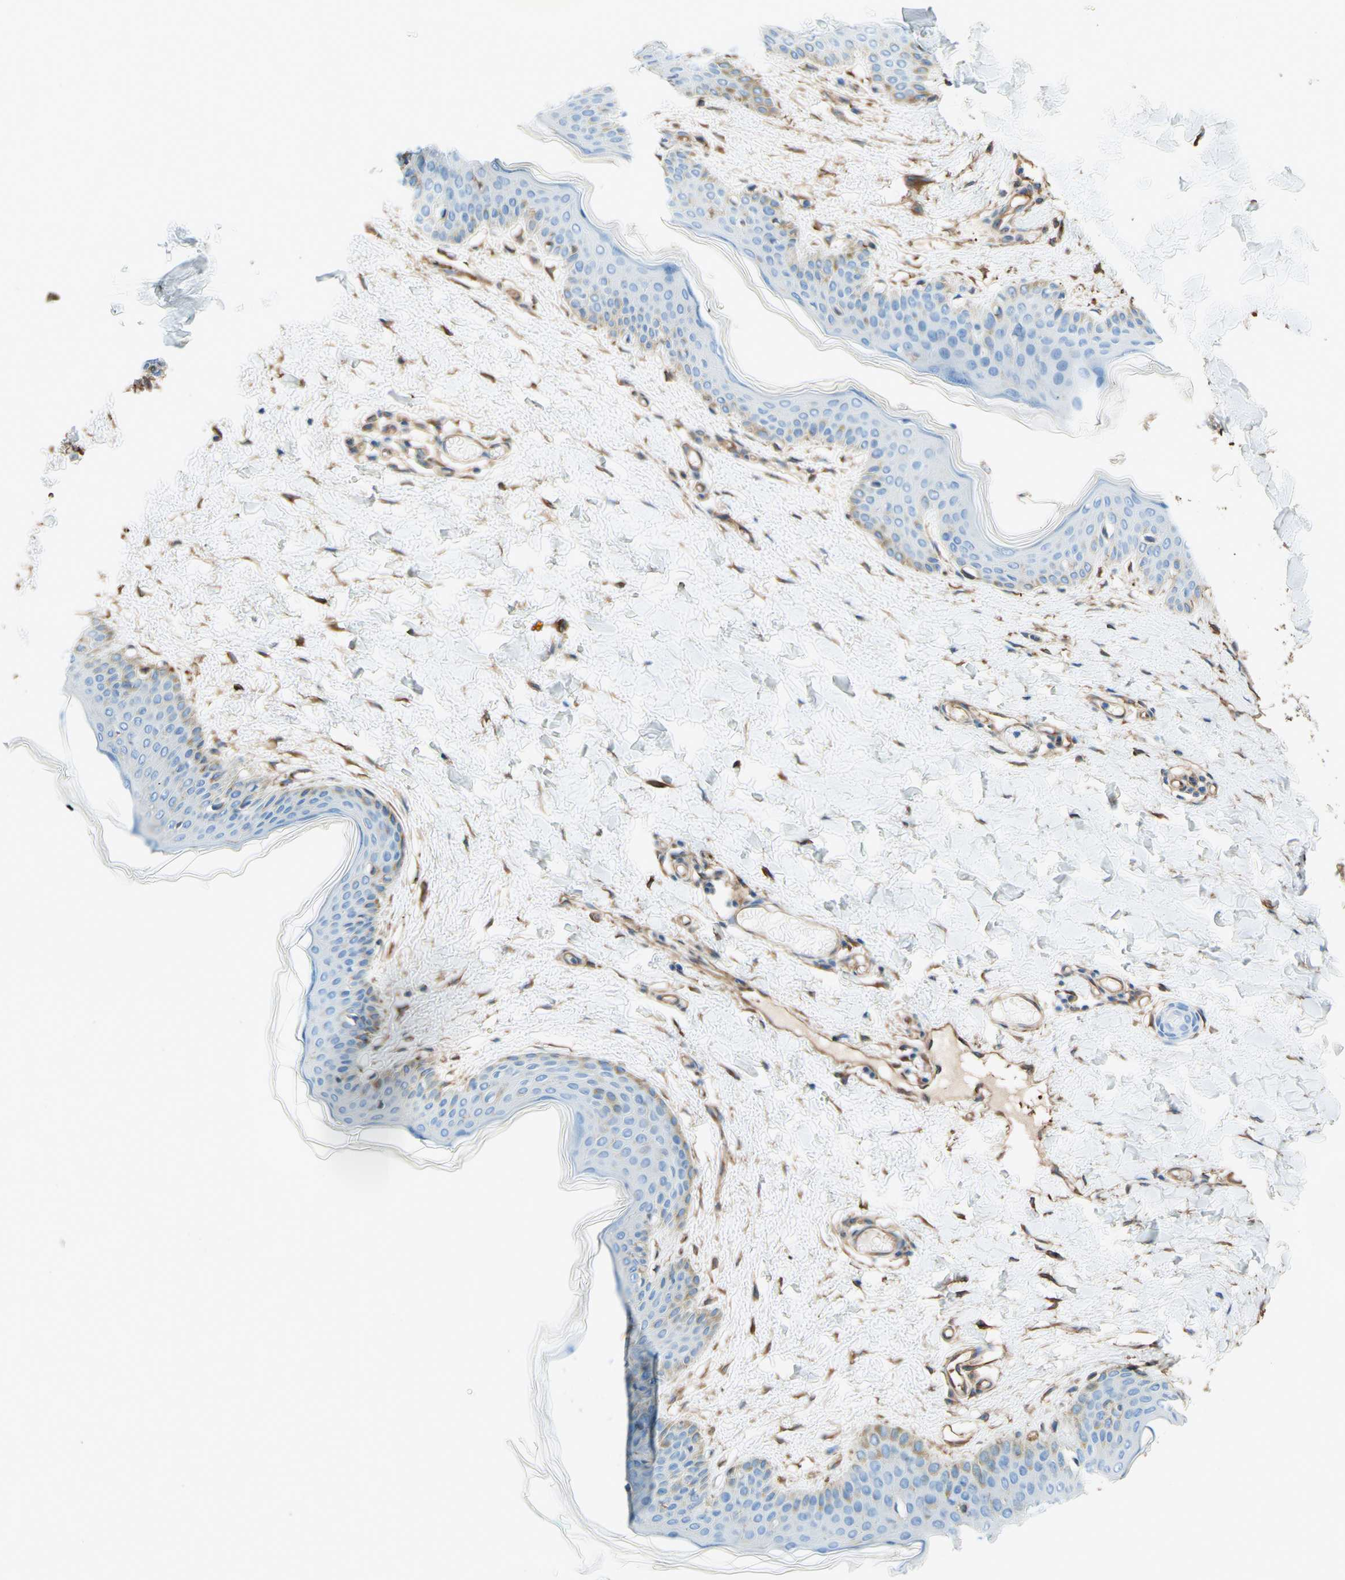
{"staining": {"intensity": "negative", "quantity": "none", "location": "none"}, "tissue": "skin", "cell_type": "Fibroblasts", "image_type": "normal", "snomed": [{"axis": "morphology", "description": "Normal tissue, NOS"}, {"axis": "topography", "description": "Skin"}], "caption": "Immunohistochemistry of benign skin displays no positivity in fibroblasts. (Brightfield microscopy of DAB immunohistochemistry (IHC) at high magnification).", "gene": "DPYSL3", "patient": {"sex": "female", "age": 17}}